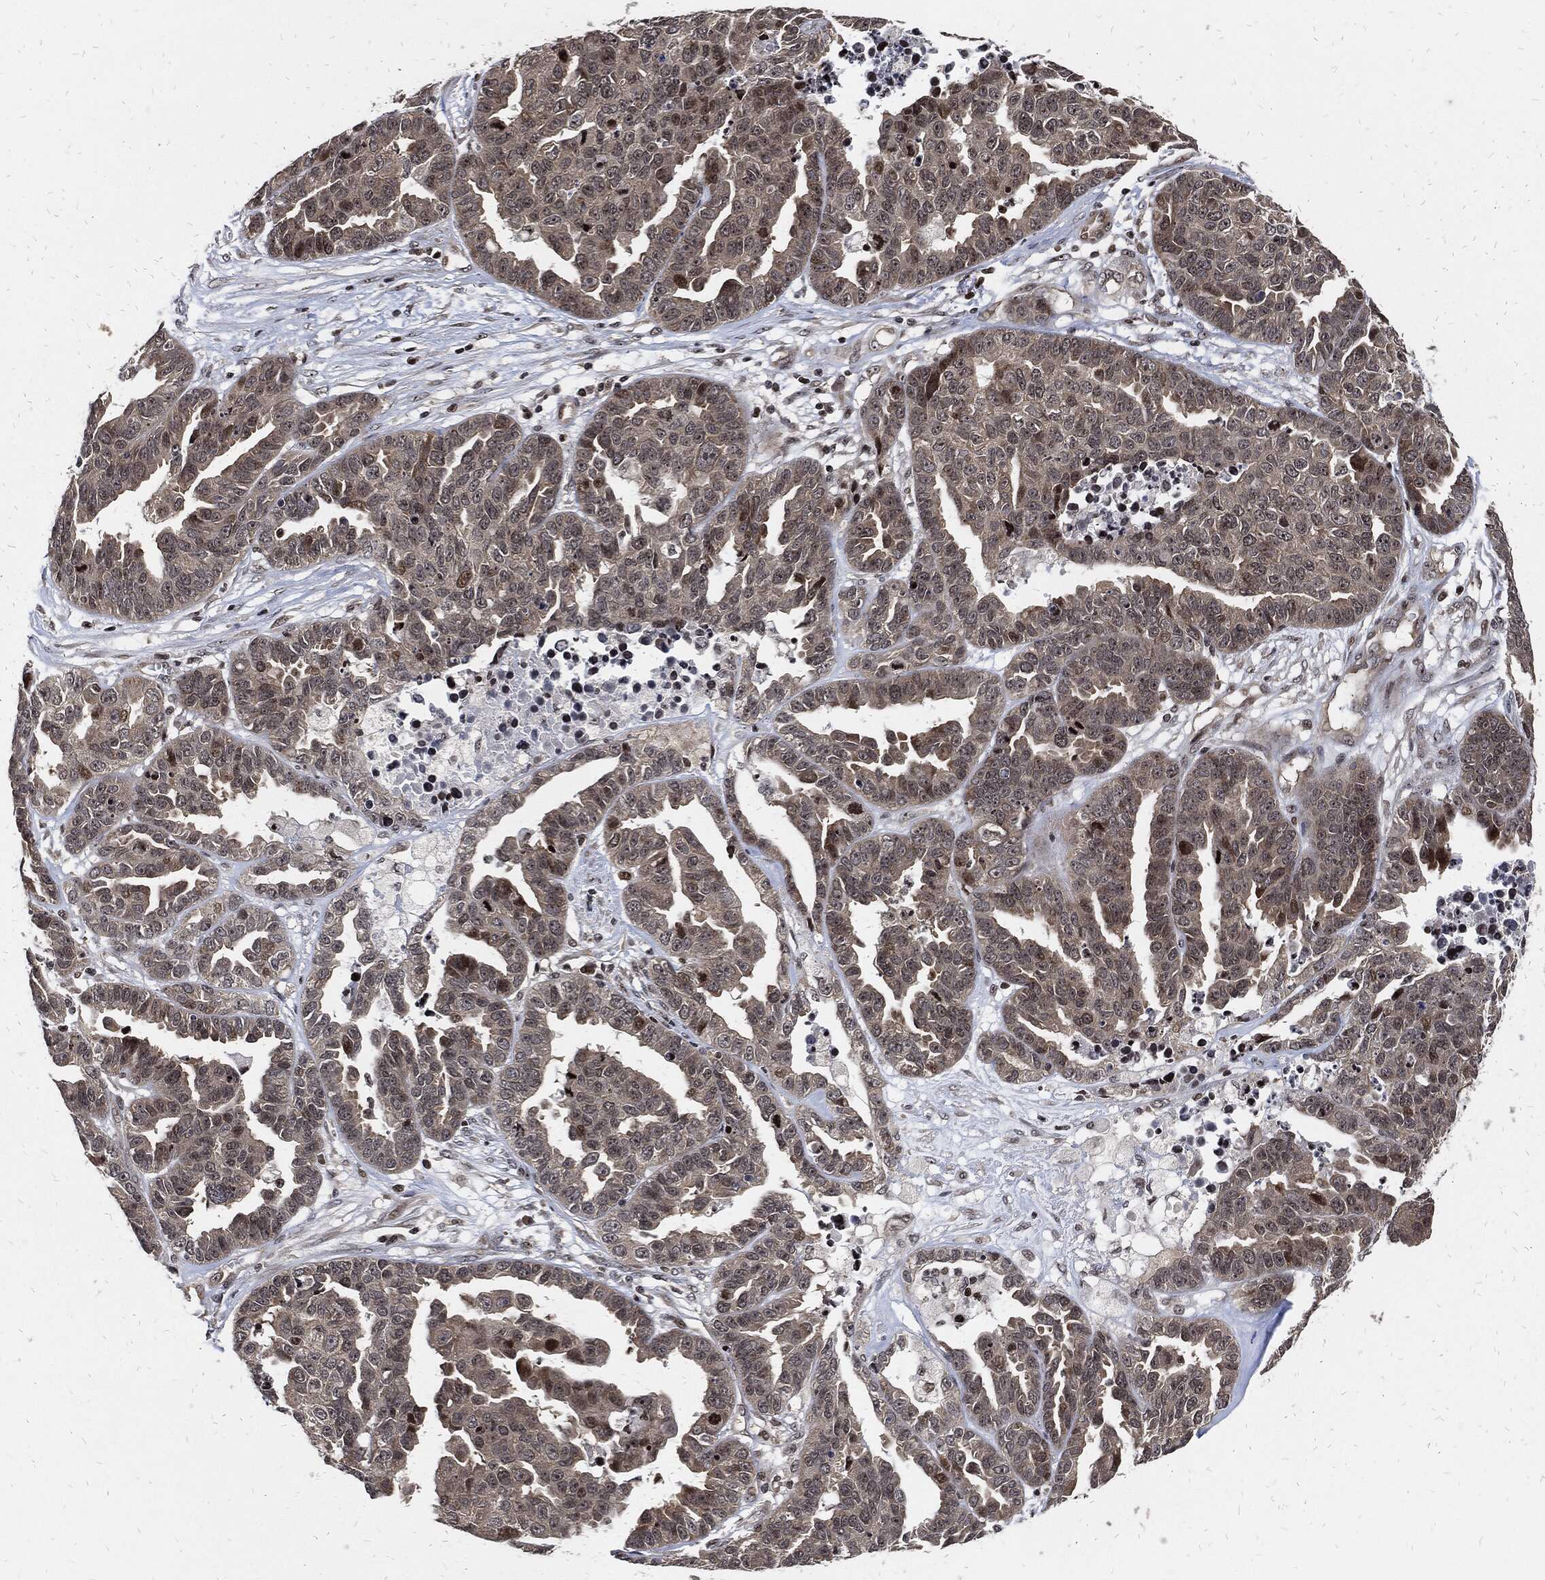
{"staining": {"intensity": "moderate", "quantity": "<25%", "location": "nuclear"}, "tissue": "ovarian cancer", "cell_type": "Tumor cells", "image_type": "cancer", "snomed": [{"axis": "morphology", "description": "Cystadenocarcinoma, serous, NOS"}, {"axis": "topography", "description": "Ovary"}], "caption": "Immunohistochemistry image of human ovarian cancer stained for a protein (brown), which exhibits low levels of moderate nuclear positivity in about <25% of tumor cells.", "gene": "ZNF775", "patient": {"sex": "female", "age": 87}}